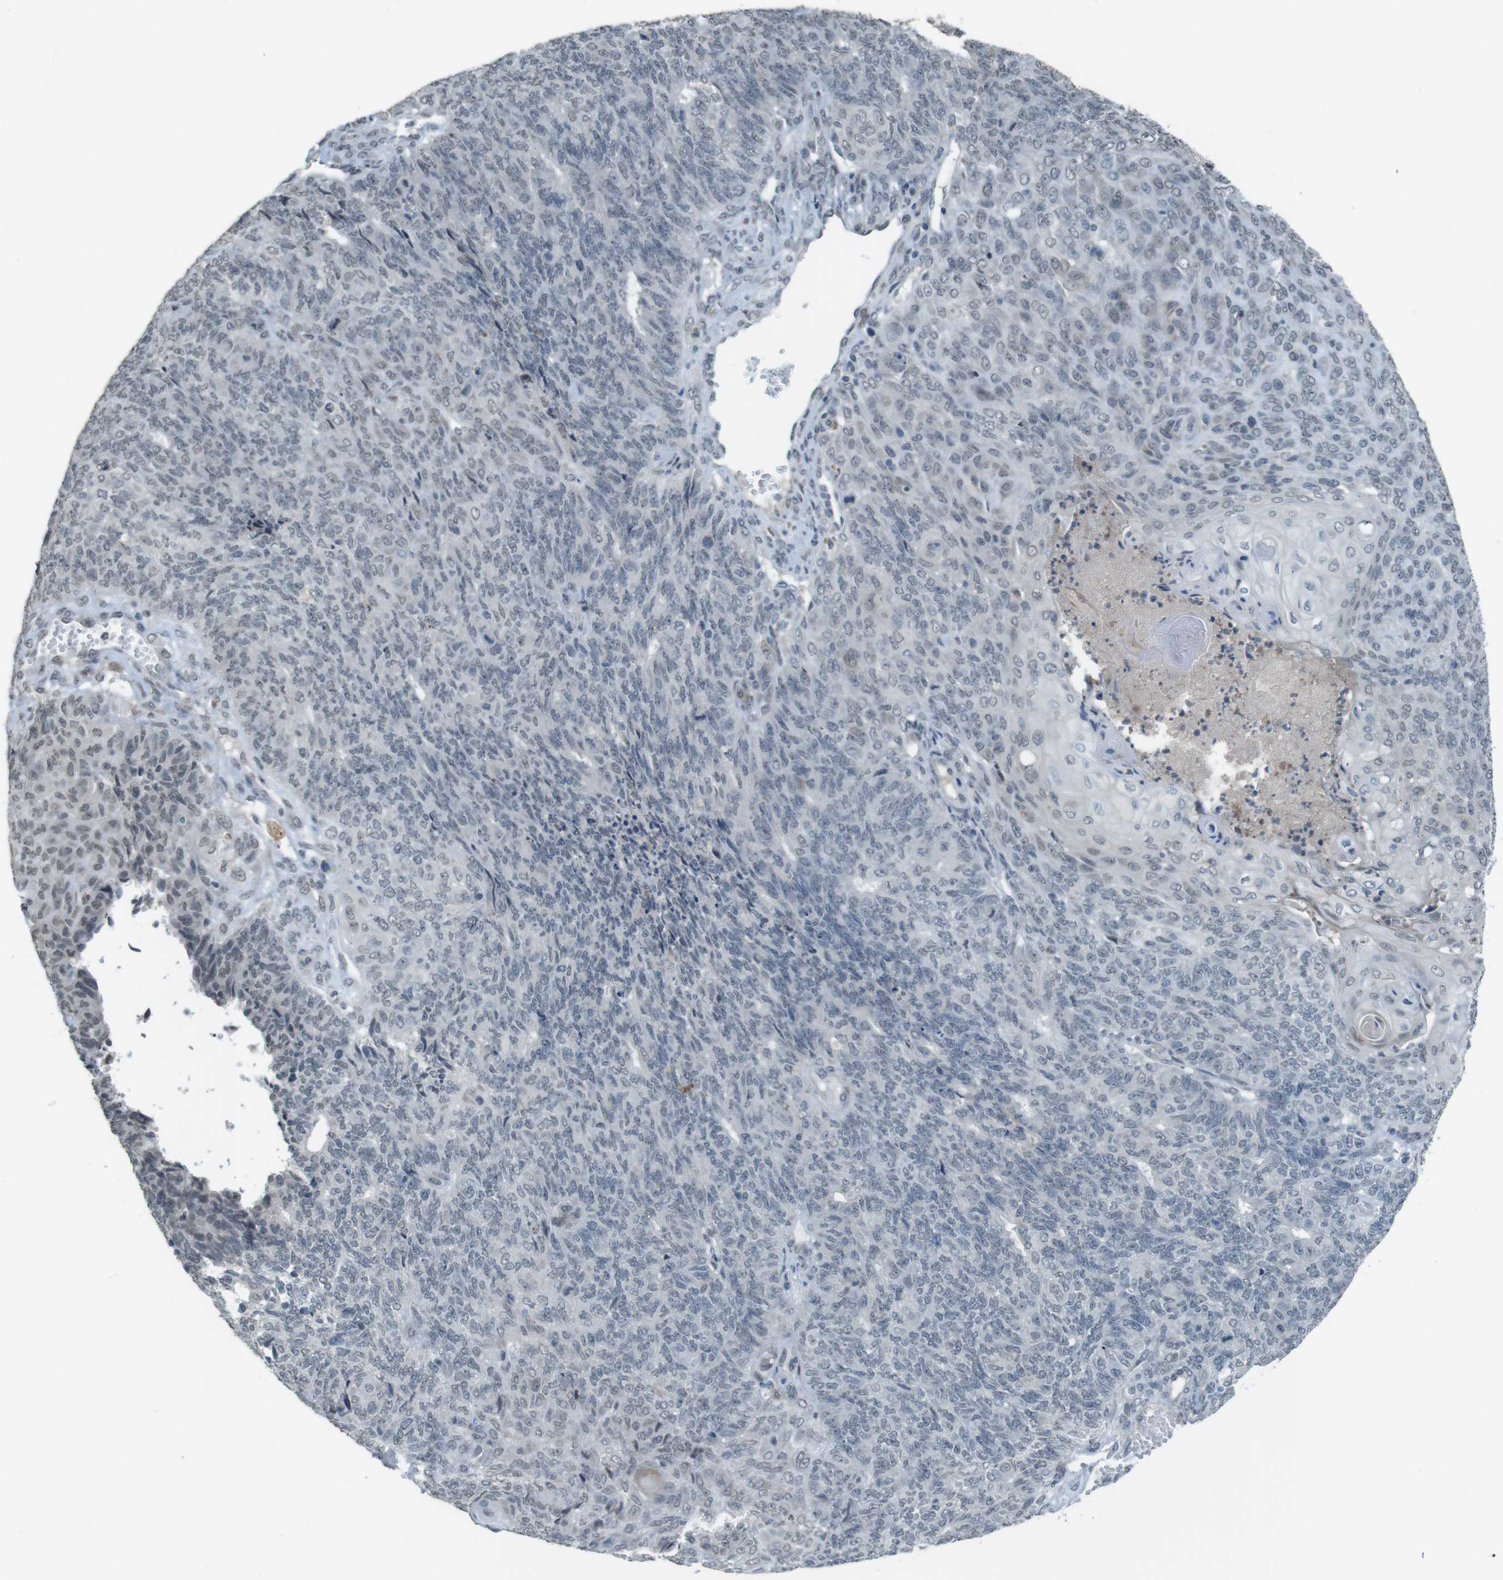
{"staining": {"intensity": "negative", "quantity": "none", "location": "none"}, "tissue": "endometrial cancer", "cell_type": "Tumor cells", "image_type": "cancer", "snomed": [{"axis": "morphology", "description": "Adenocarcinoma, NOS"}, {"axis": "topography", "description": "Endometrium"}], "caption": "This micrograph is of endometrial adenocarcinoma stained with immunohistochemistry to label a protein in brown with the nuclei are counter-stained blue. There is no positivity in tumor cells. (DAB IHC visualized using brightfield microscopy, high magnification).", "gene": "FZD10", "patient": {"sex": "female", "age": 32}}